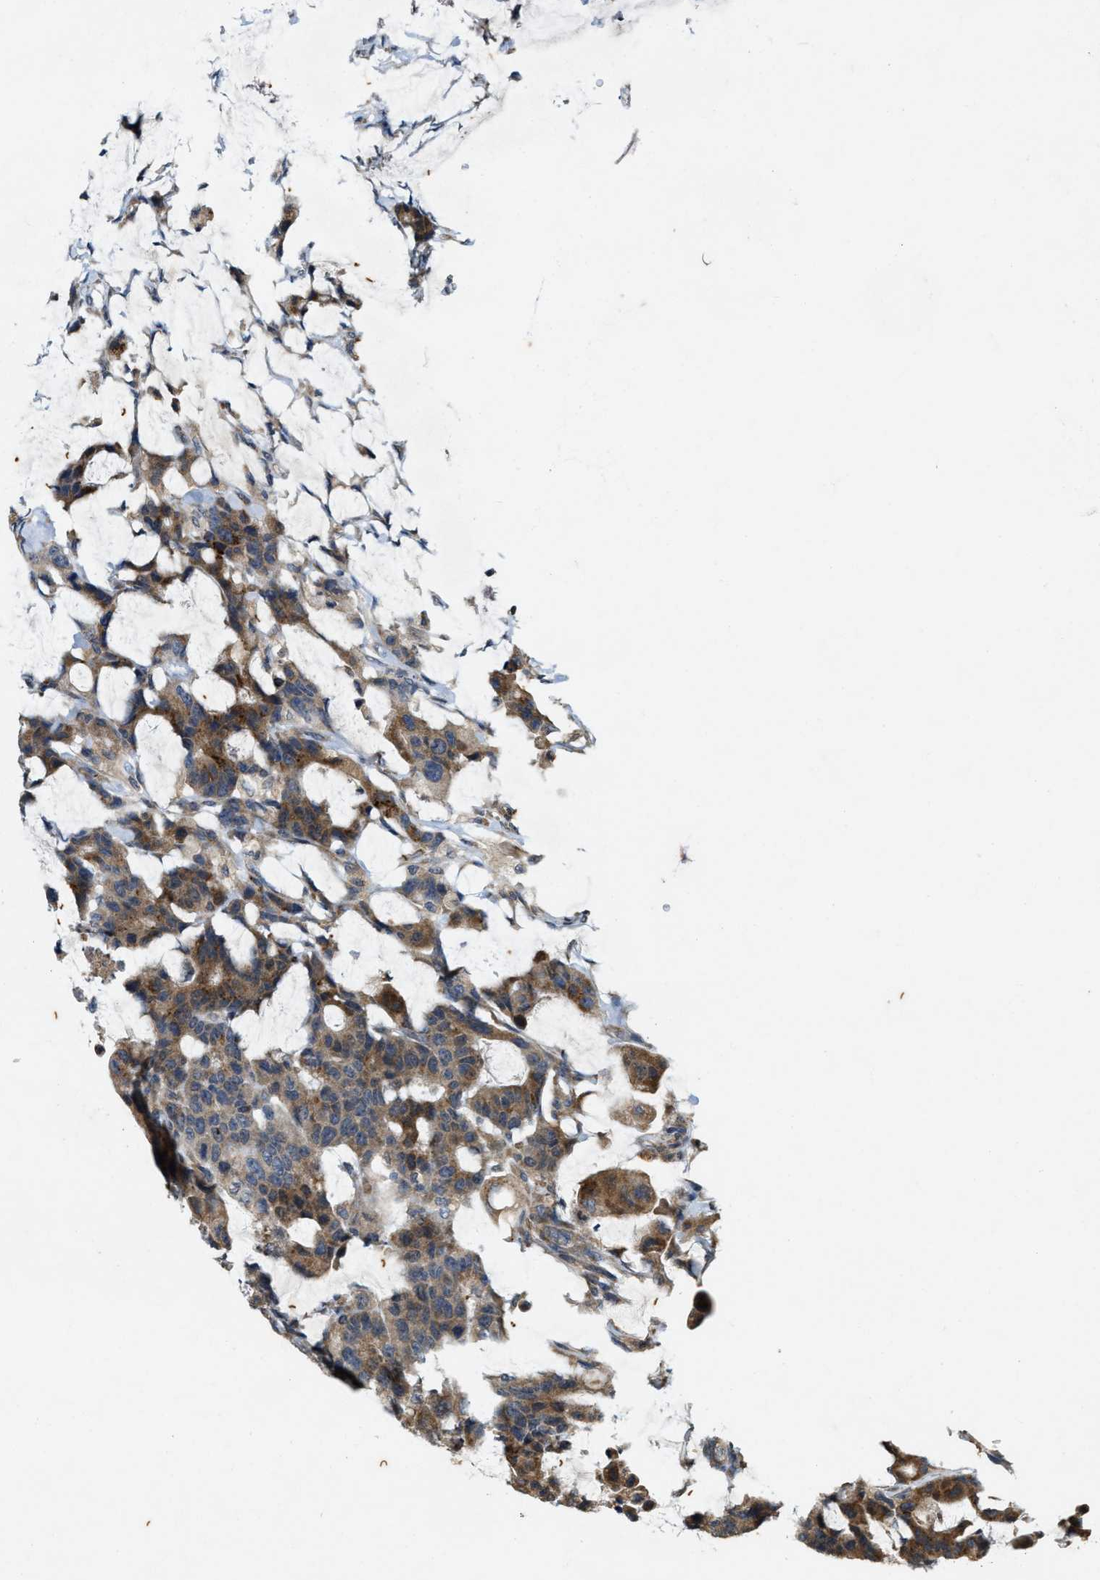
{"staining": {"intensity": "moderate", "quantity": ">75%", "location": "cytoplasmic/membranous"}, "tissue": "colorectal cancer", "cell_type": "Tumor cells", "image_type": "cancer", "snomed": [{"axis": "morphology", "description": "Adenocarcinoma, NOS"}, {"axis": "topography", "description": "Colon"}], "caption": "A medium amount of moderate cytoplasmic/membranous expression is identified in approximately >75% of tumor cells in colorectal cancer tissue.", "gene": "KIF21A", "patient": {"sex": "male", "age": 76}}